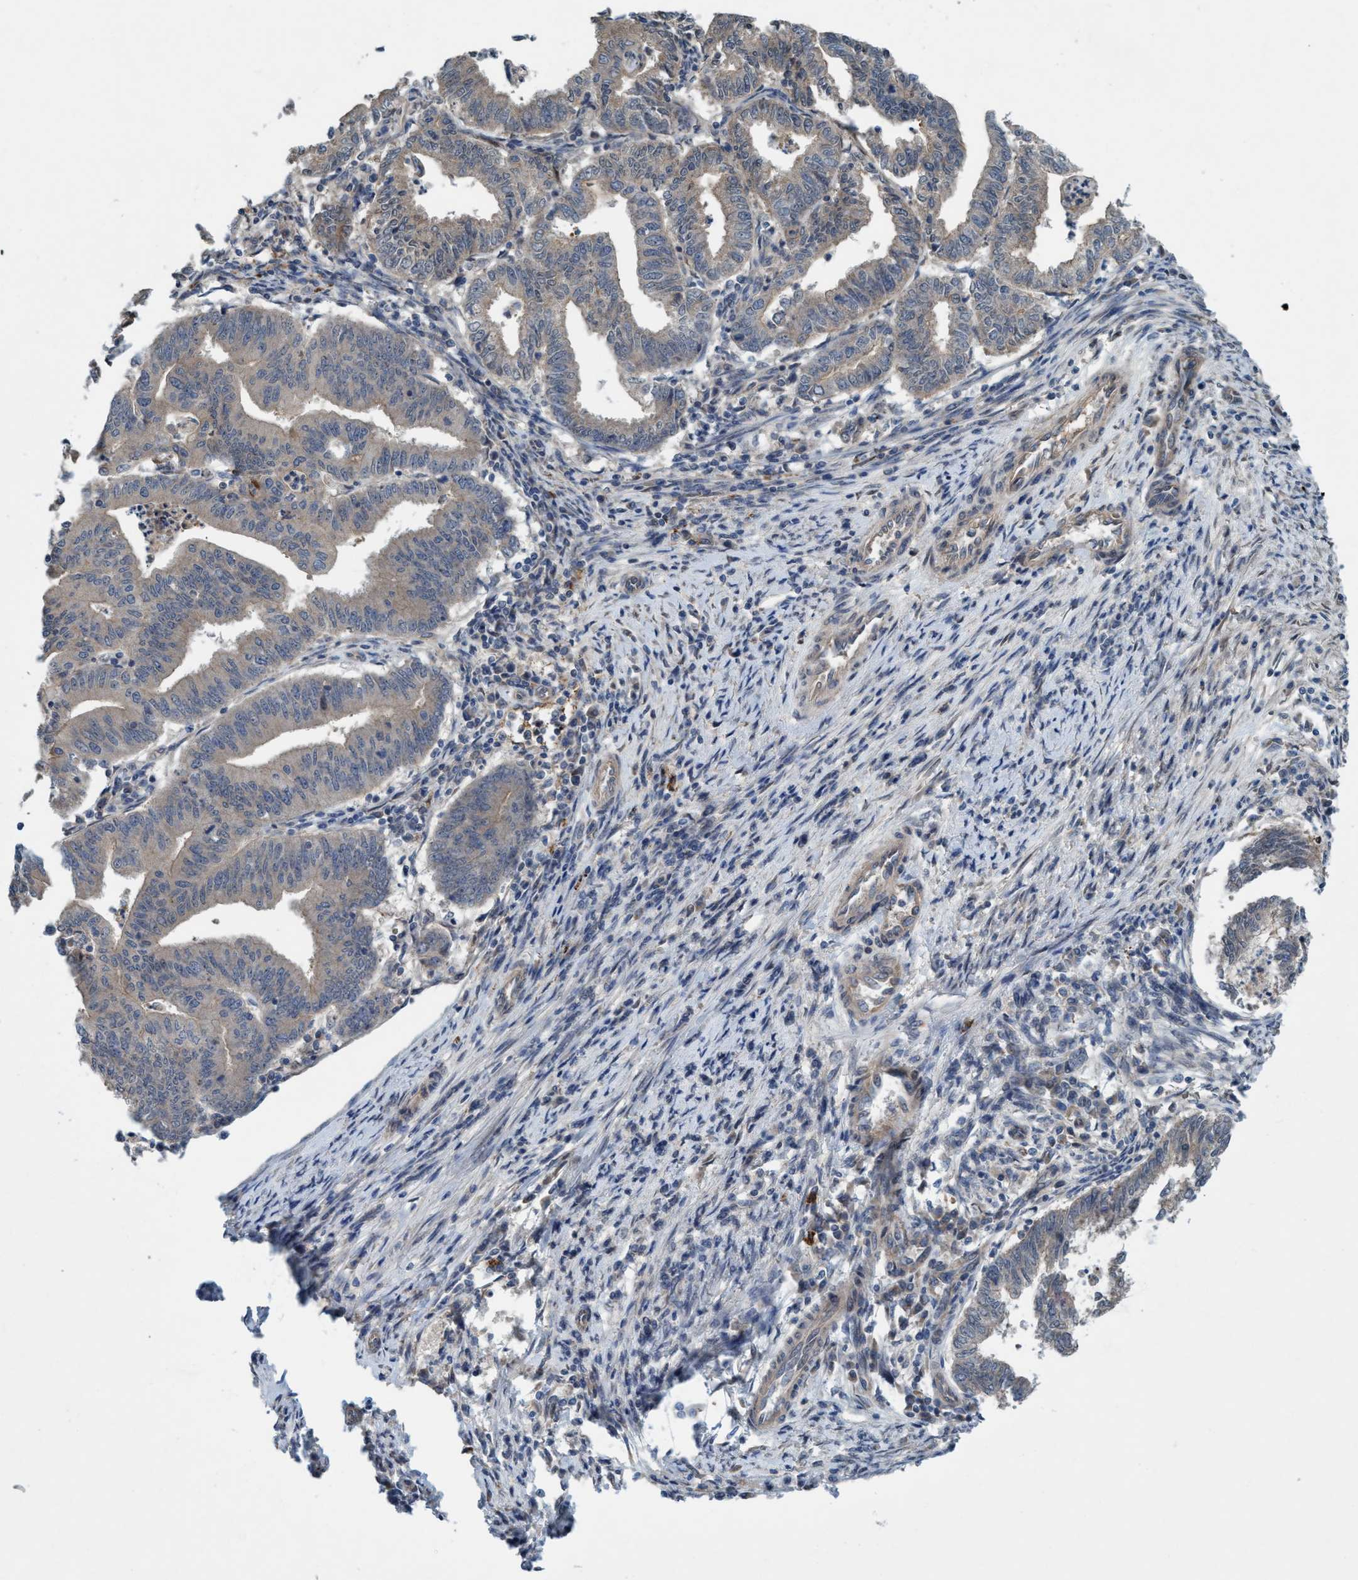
{"staining": {"intensity": "weak", "quantity": "<25%", "location": "cytoplasmic/membranous"}, "tissue": "endometrial cancer", "cell_type": "Tumor cells", "image_type": "cancer", "snomed": [{"axis": "morphology", "description": "Polyp, NOS"}, {"axis": "morphology", "description": "Adenocarcinoma, NOS"}, {"axis": "morphology", "description": "Adenoma, NOS"}, {"axis": "topography", "description": "Endometrium"}], "caption": "DAB (3,3'-diaminobenzidine) immunohistochemical staining of human adenoma (endometrial) reveals no significant staining in tumor cells. (Brightfield microscopy of DAB (3,3'-diaminobenzidine) IHC at high magnification).", "gene": "TRIM65", "patient": {"sex": "female", "age": 79}}